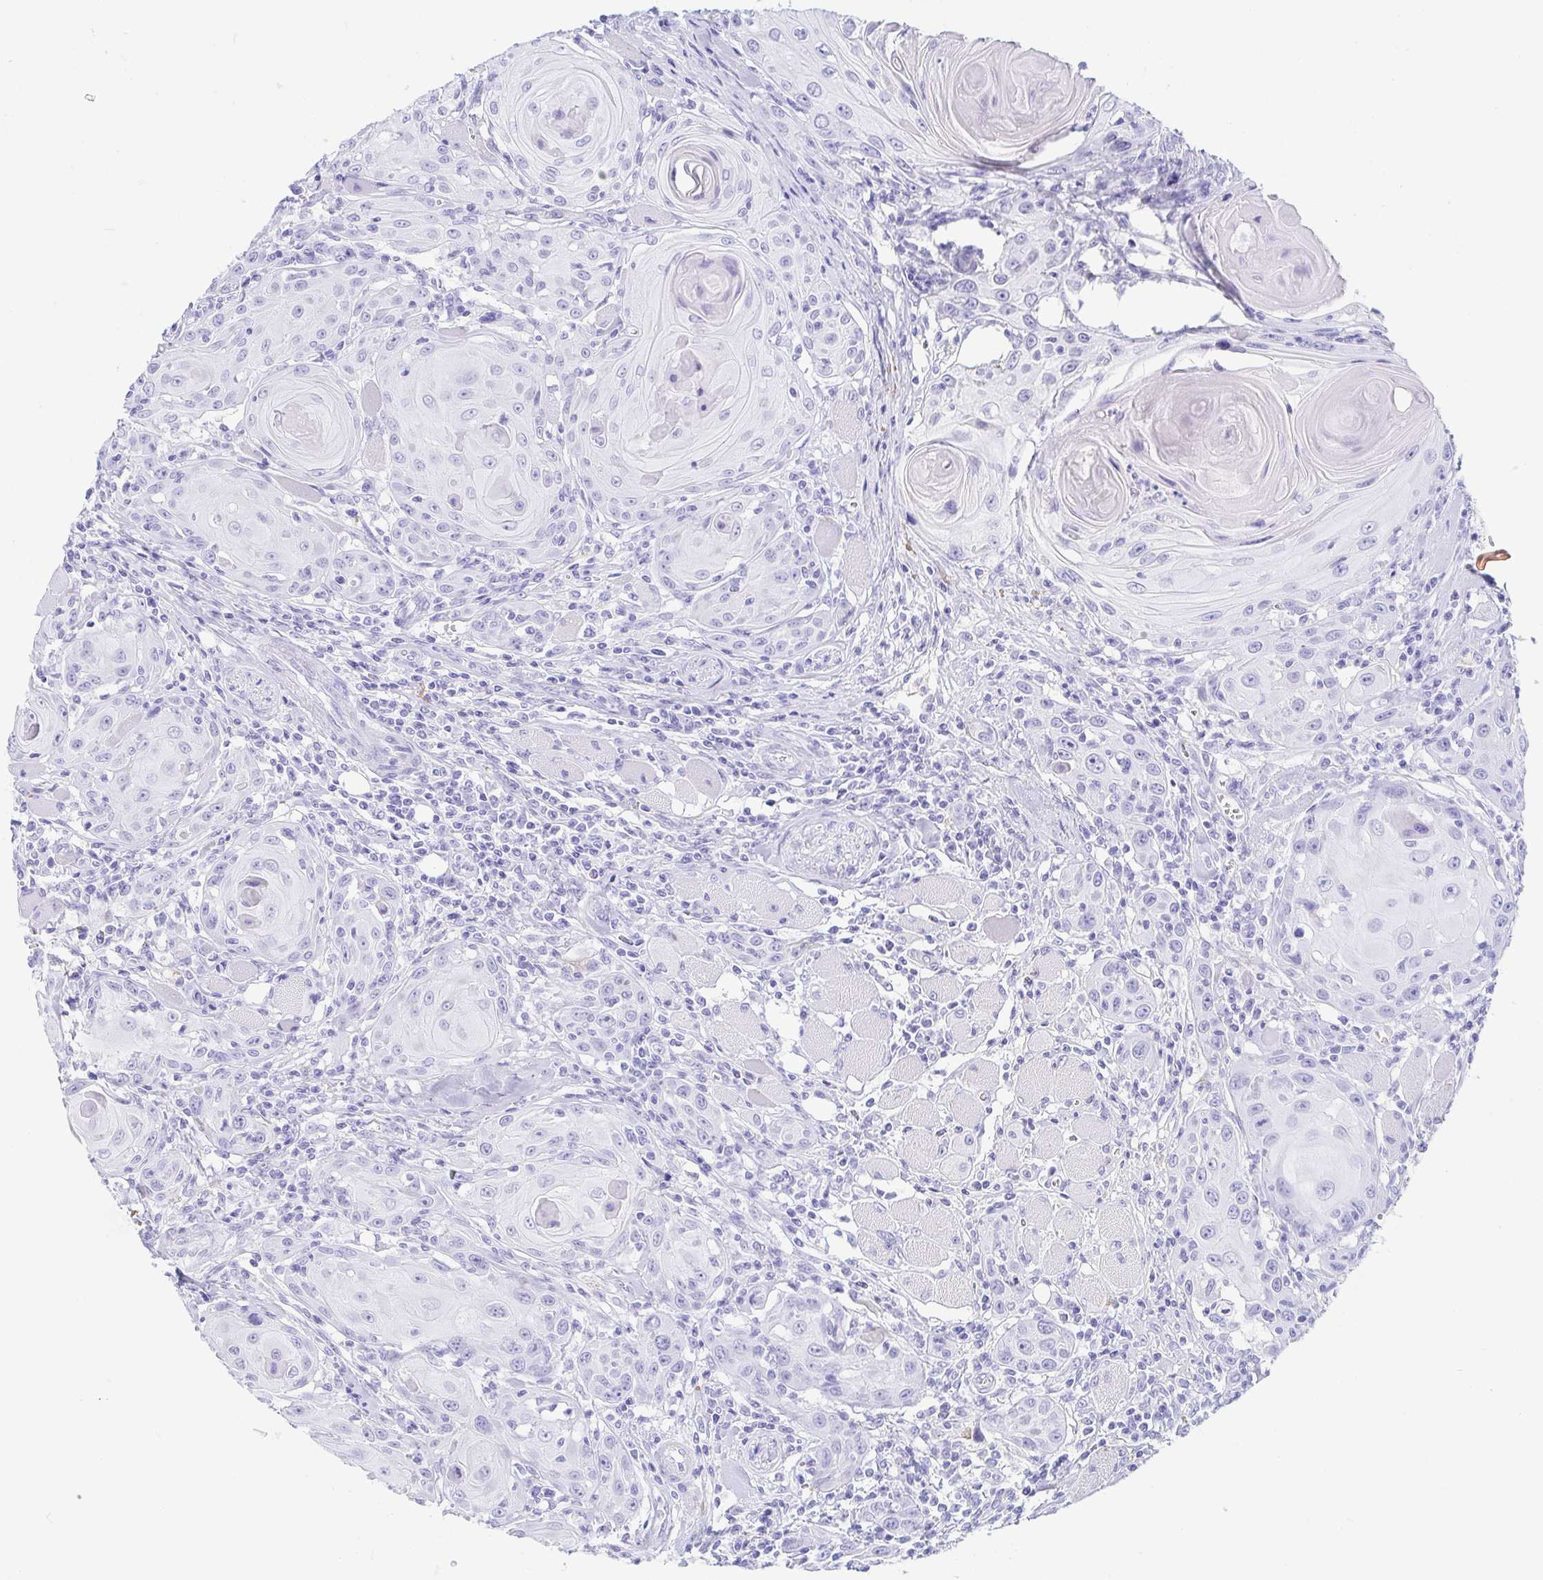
{"staining": {"intensity": "negative", "quantity": "none", "location": "none"}, "tissue": "head and neck cancer", "cell_type": "Tumor cells", "image_type": "cancer", "snomed": [{"axis": "morphology", "description": "Squamous cell carcinoma, NOS"}, {"axis": "topography", "description": "Head-Neck"}], "caption": "Immunohistochemistry photomicrograph of human squamous cell carcinoma (head and neck) stained for a protein (brown), which displays no positivity in tumor cells. (Stains: DAB immunohistochemistry with hematoxylin counter stain, Microscopy: brightfield microscopy at high magnification).", "gene": "GKN1", "patient": {"sex": "female", "age": 80}}